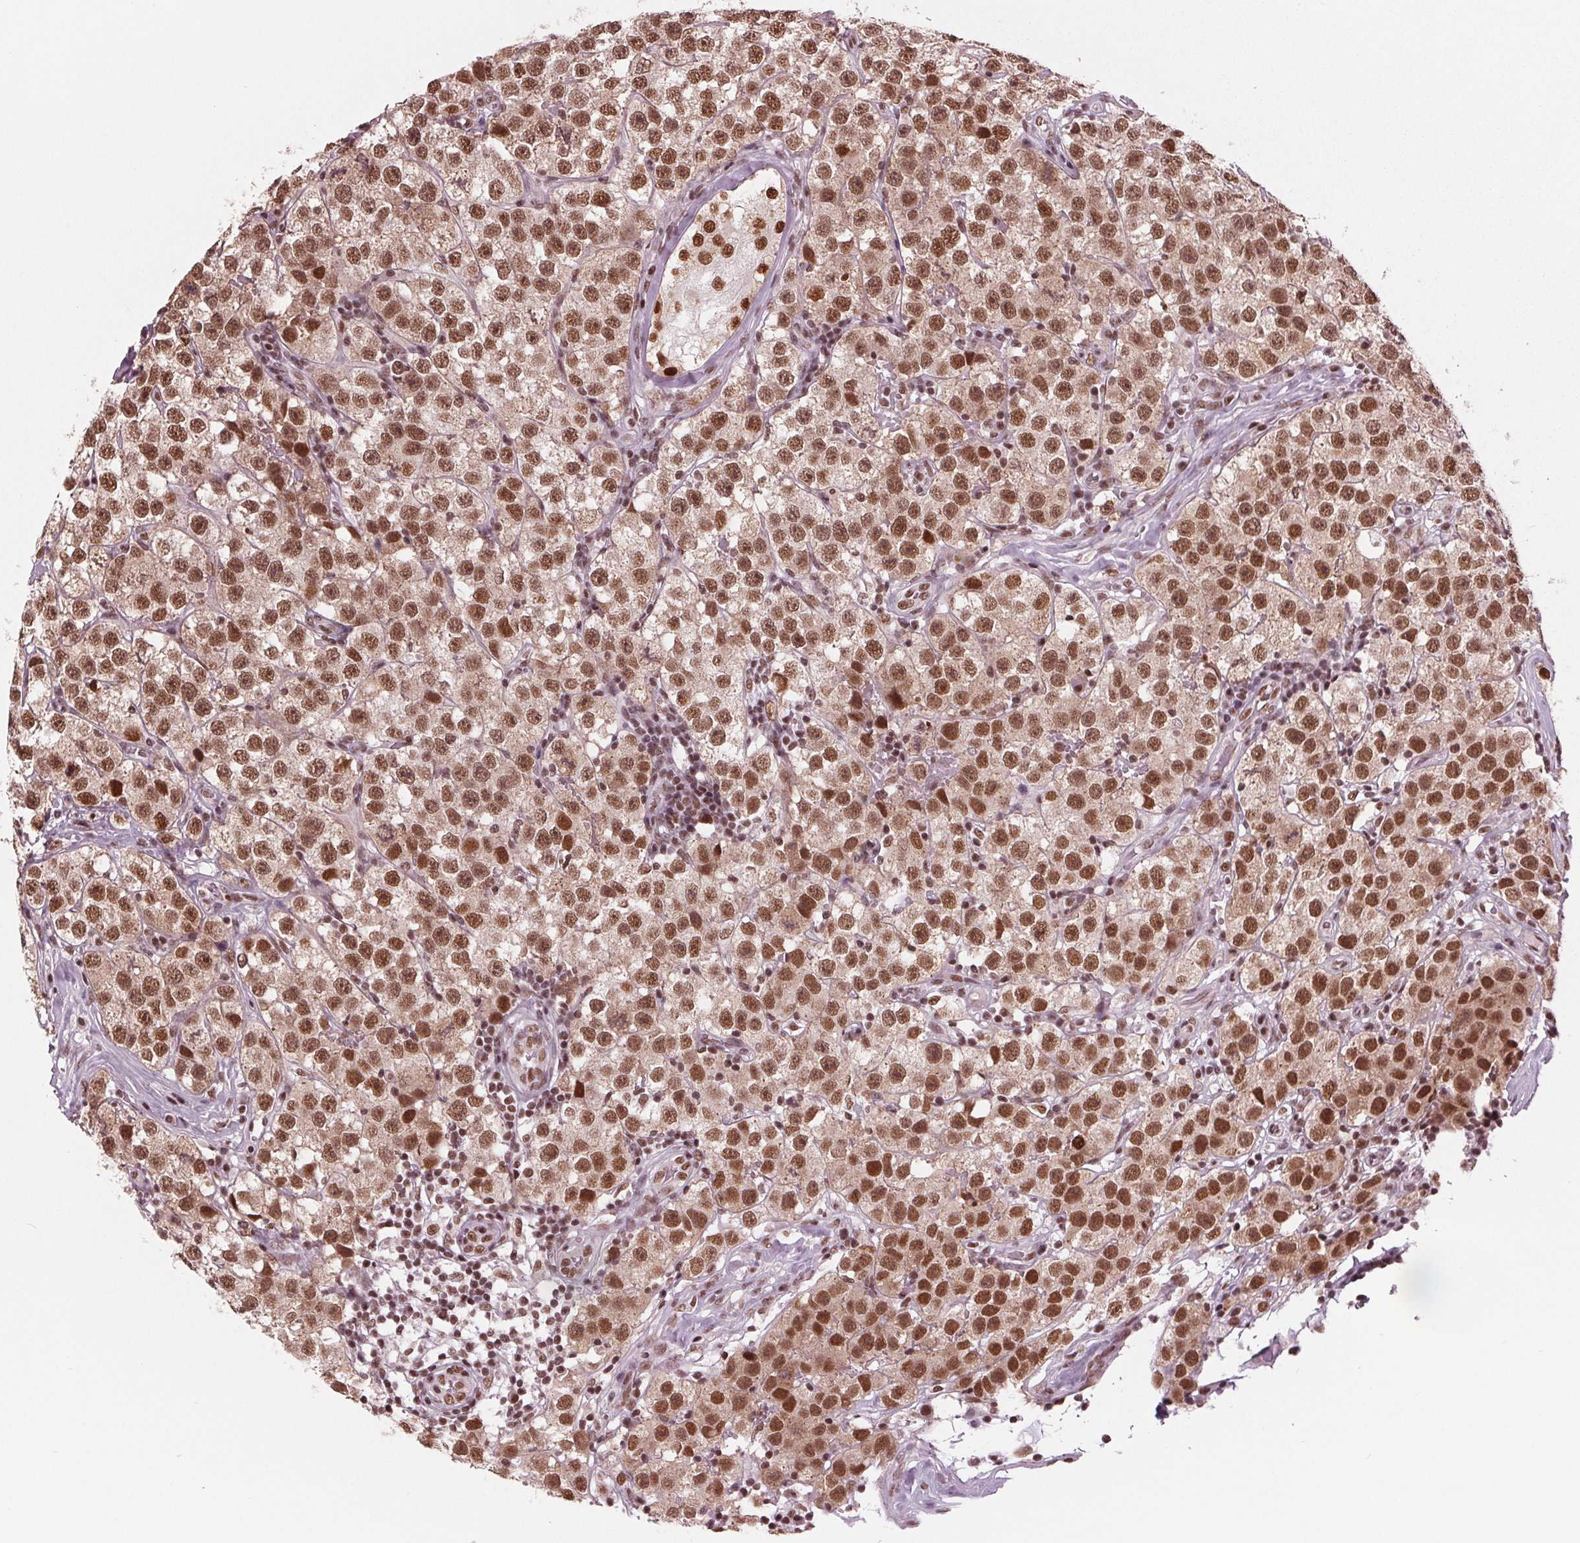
{"staining": {"intensity": "strong", "quantity": ">75%", "location": "nuclear"}, "tissue": "testis cancer", "cell_type": "Tumor cells", "image_type": "cancer", "snomed": [{"axis": "morphology", "description": "Seminoma, NOS"}, {"axis": "topography", "description": "Testis"}], "caption": "Immunohistochemical staining of human testis seminoma shows strong nuclear protein staining in approximately >75% of tumor cells.", "gene": "LSM2", "patient": {"sex": "male", "age": 34}}